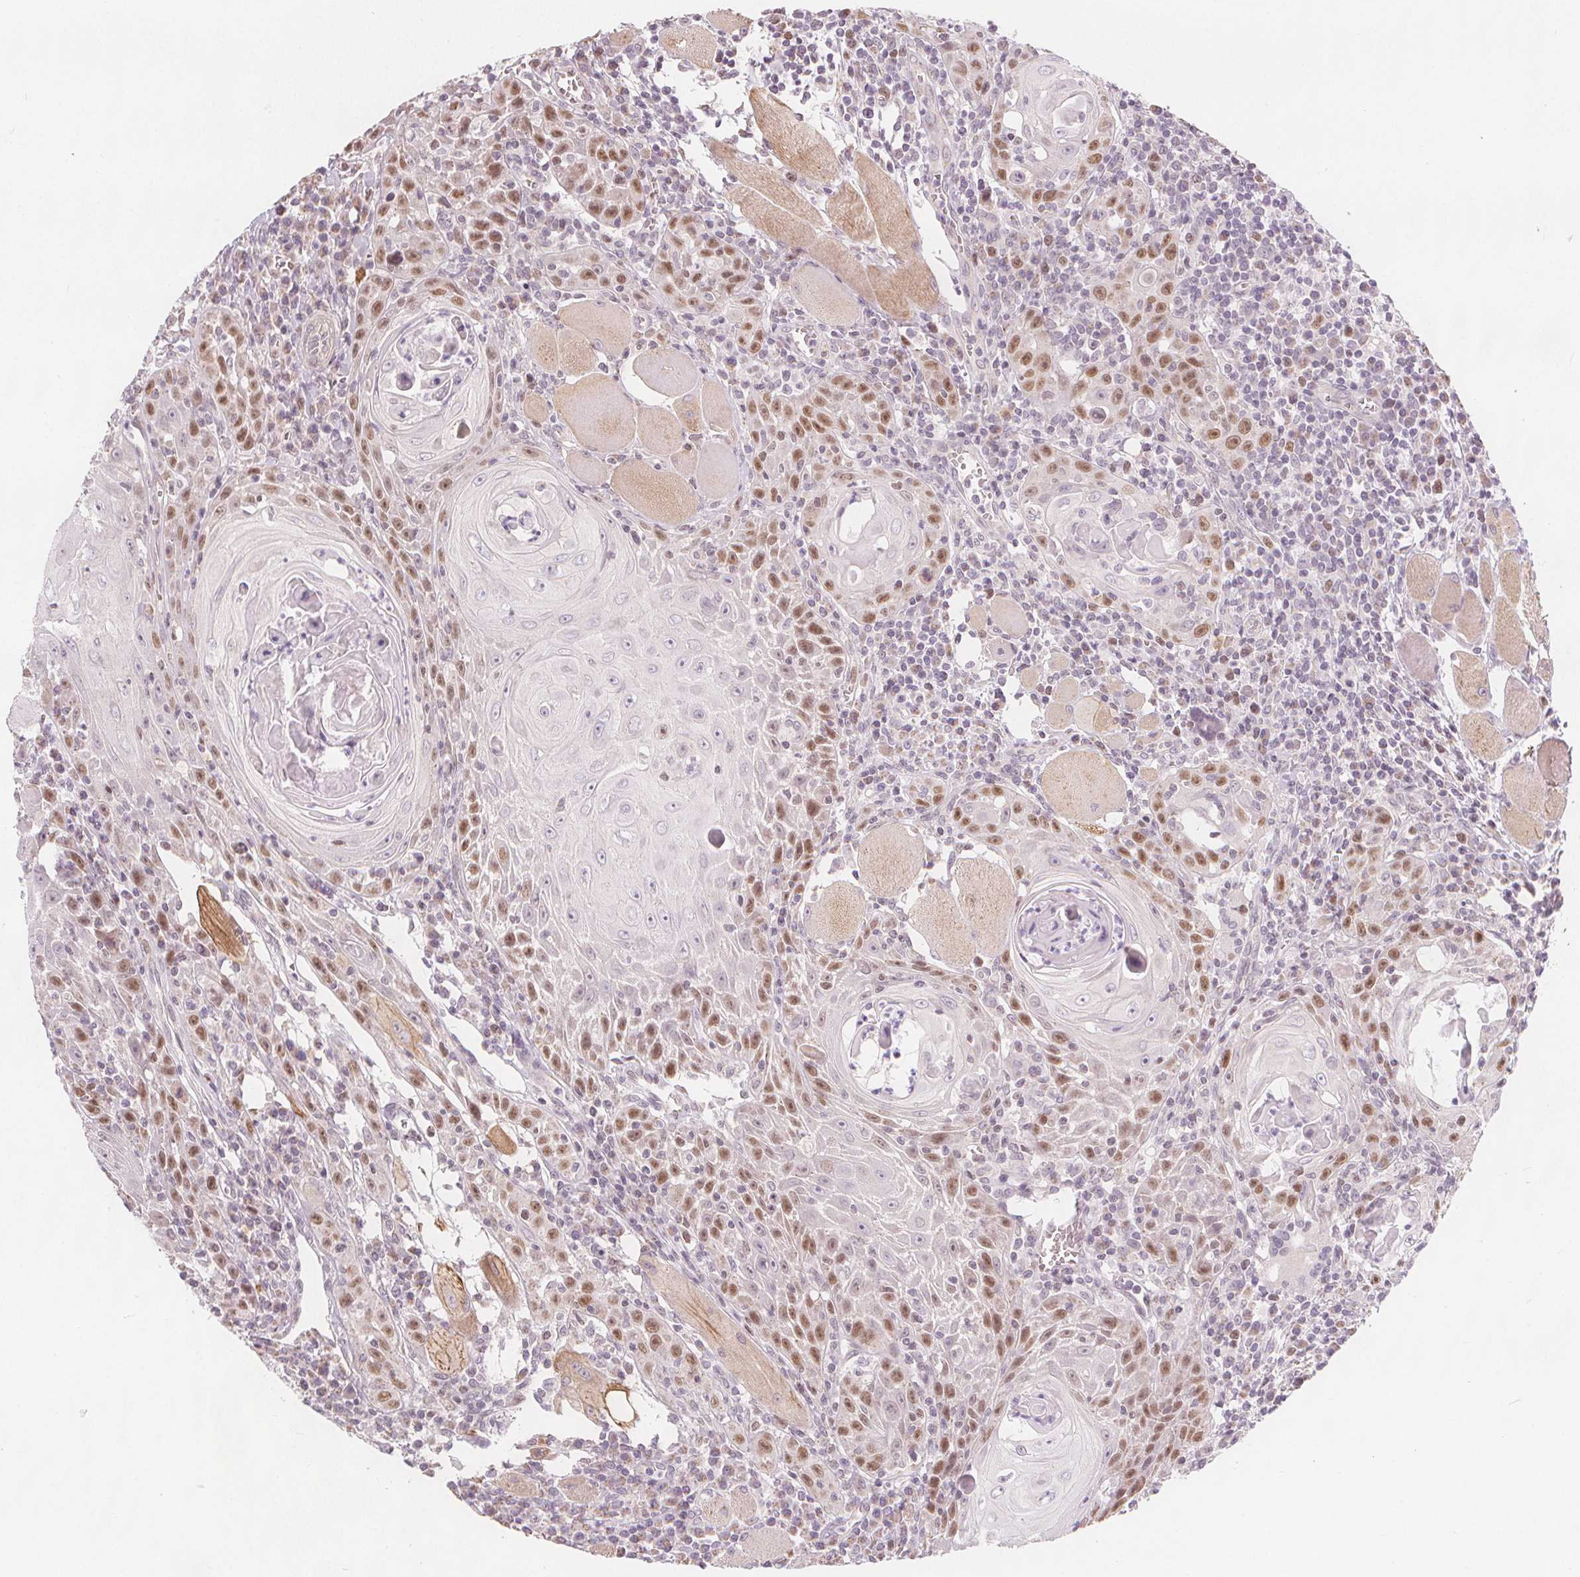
{"staining": {"intensity": "moderate", "quantity": "25%-75%", "location": "nuclear"}, "tissue": "head and neck cancer", "cell_type": "Tumor cells", "image_type": "cancer", "snomed": [{"axis": "morphology", "description": "Squamous cell carcinoma, NOS"}, {"axis": "topography", "description": "Head-Neck"}], "caption": "A micrograph showing moderate nuclear positivity in approximately 25%-75% of tumor cells in head and neck cancer, as visualized by brown immunohistochemical staining.", "gene": "TIPIN", "patient": {"sex": "male", "age": 52}}